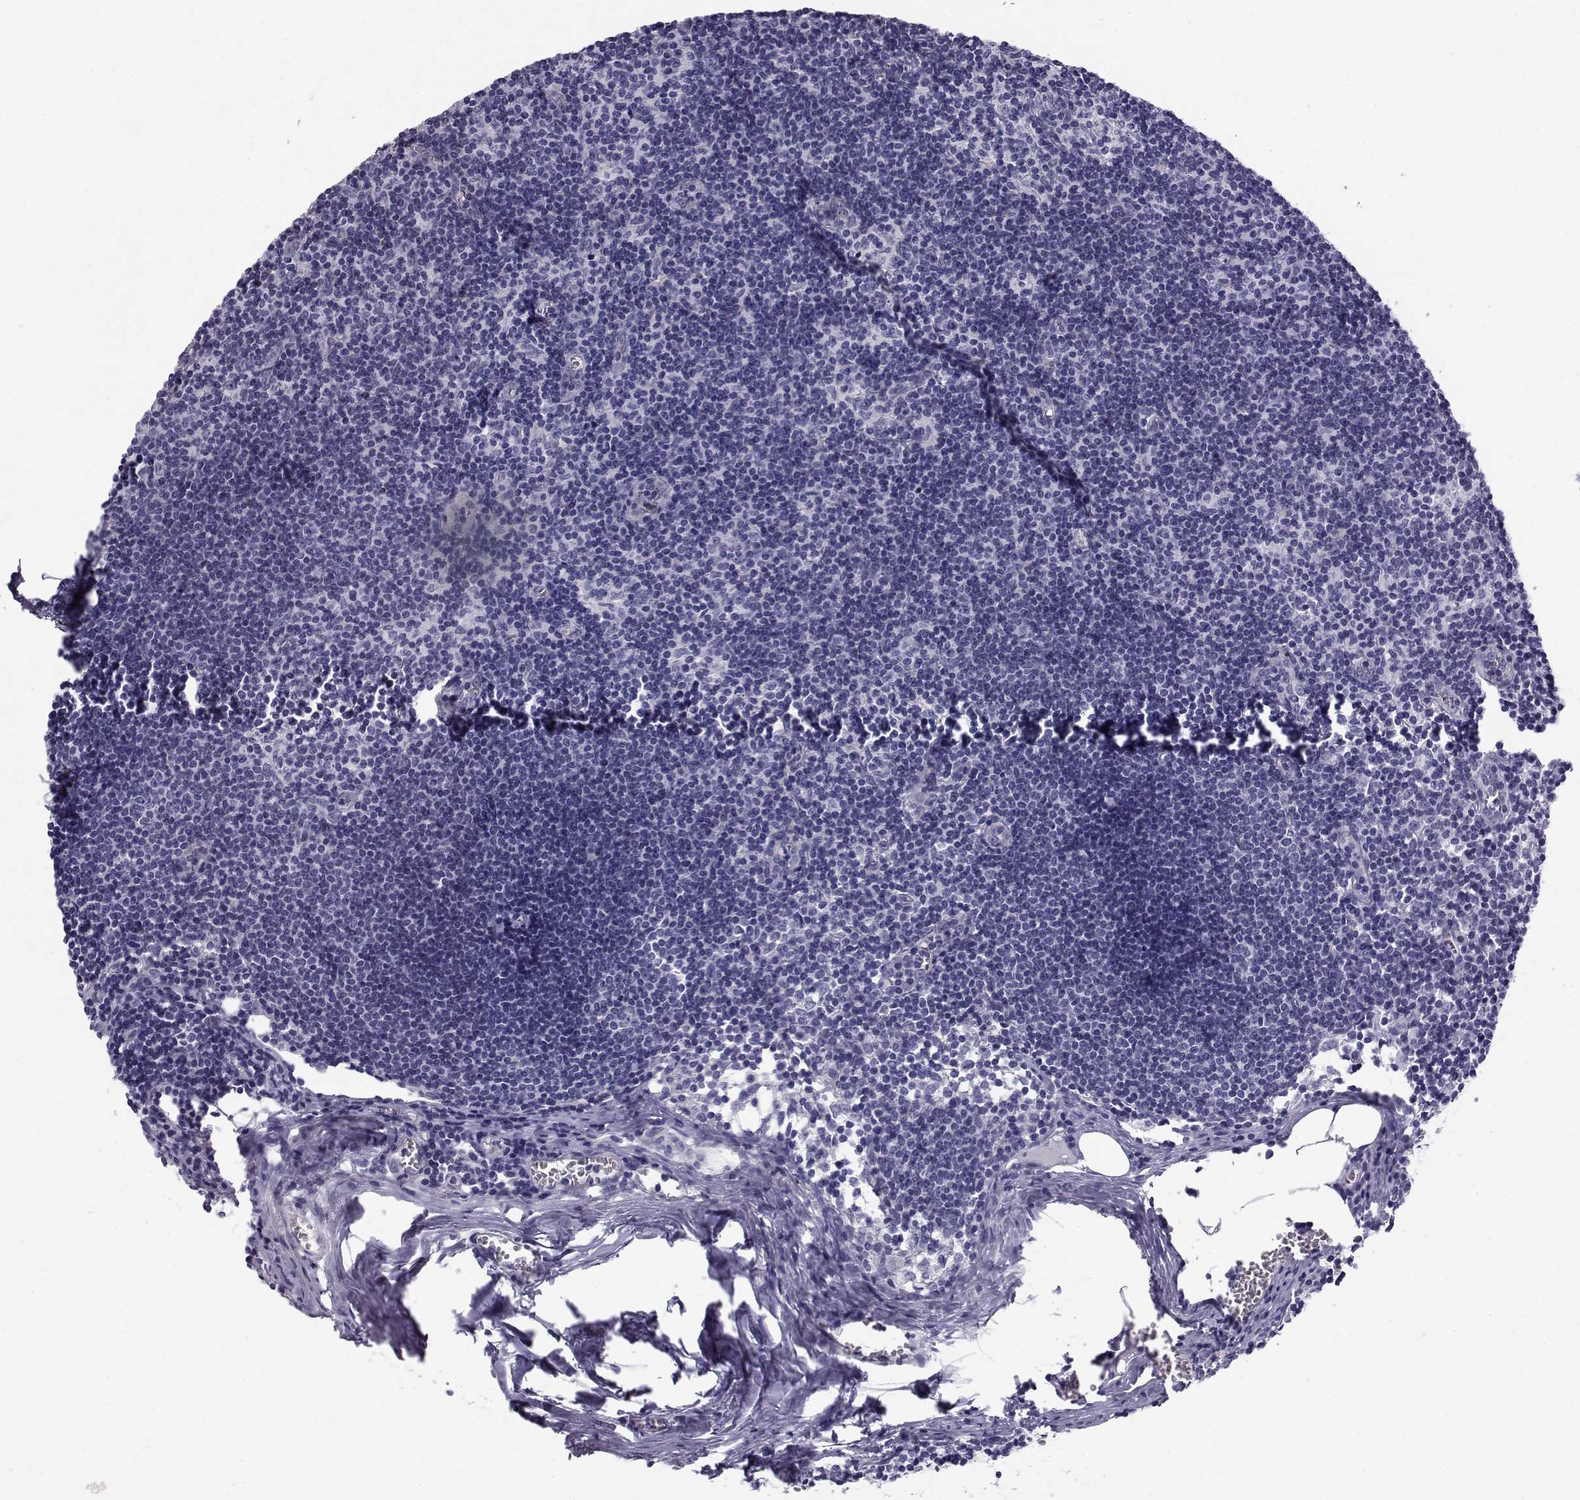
{"staining": {"intensity": "negative", "quantity": "none", "location": "none"}, "tissue": "lymph node", "cell_type": "Germinal center cells", "image_type": "normal", "snomed": [{"axis": "morphology", "description": "Normal tissue, NOS"}, {"axis": "topography", "description": "Lymph node"}], "caption": "A high-resolution image shows immunohistochemistry (IHC) staining of benign lymph node, which exhibits no significant positivity in germinal center cells.", "gene": "RNASE12", "patient": {"sex": "male", "age": 59}}